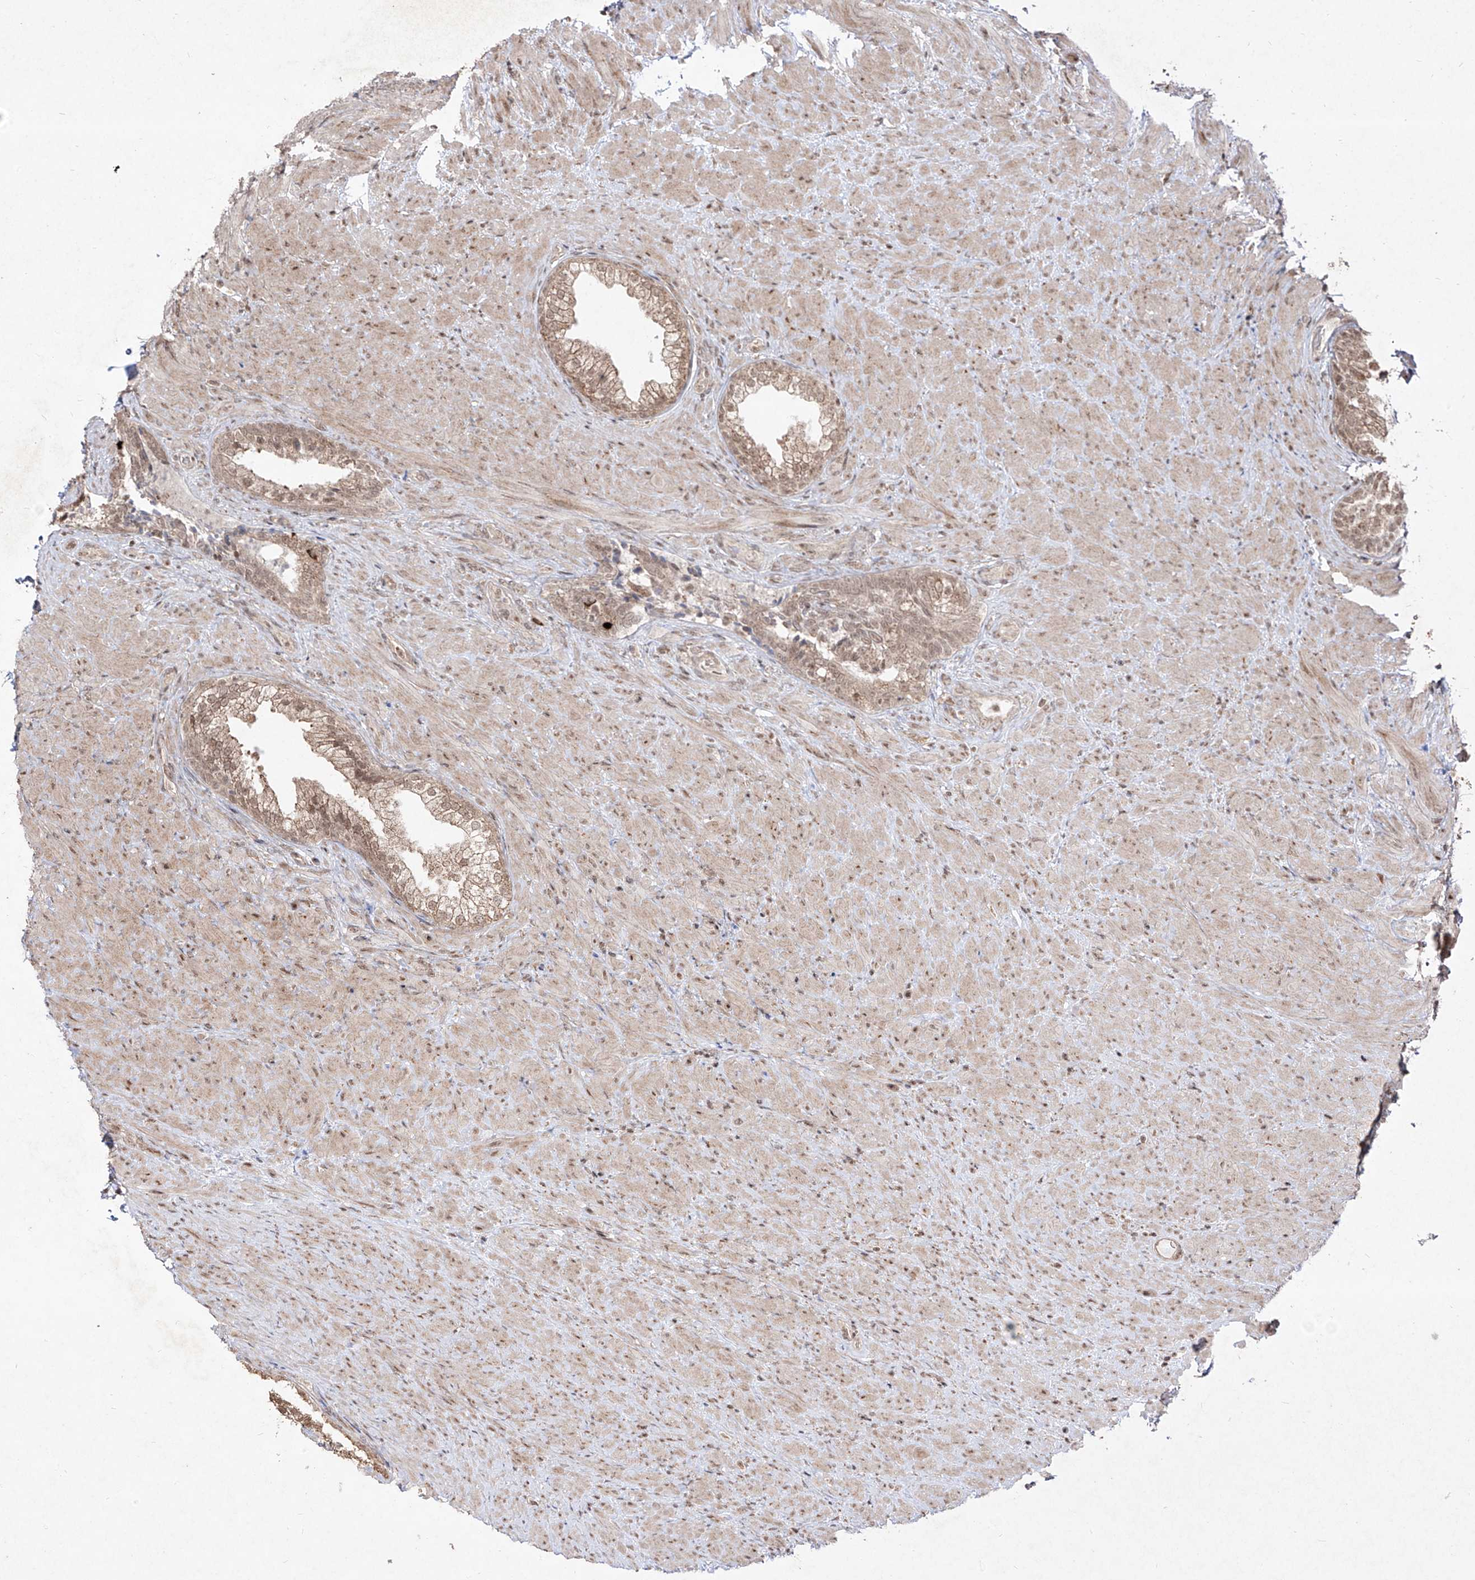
{"staining": {"intensity": "weak", "quantity": ">75%", "location": "cytoplasmic/membranous,nuclear"}, "tissue": "prostate", "cell_type": "Glandular cells", "image_type": "normal", "snomed": [{"axis": "morphology", "description": "Normal tissue, NOS"}, {"axis": "topography", "description": "Prostate"}], "caption": "The histopathology image shows staining of benign prostate, revealing weak cytoplasmic/membranous,nuclear protein positivity (brown color) within glandular cells. (DAB IHC with brightfield microscopy, high magnification).", "gene": "SNRNP27", "patient": {"sex": "male", "age": 76}}